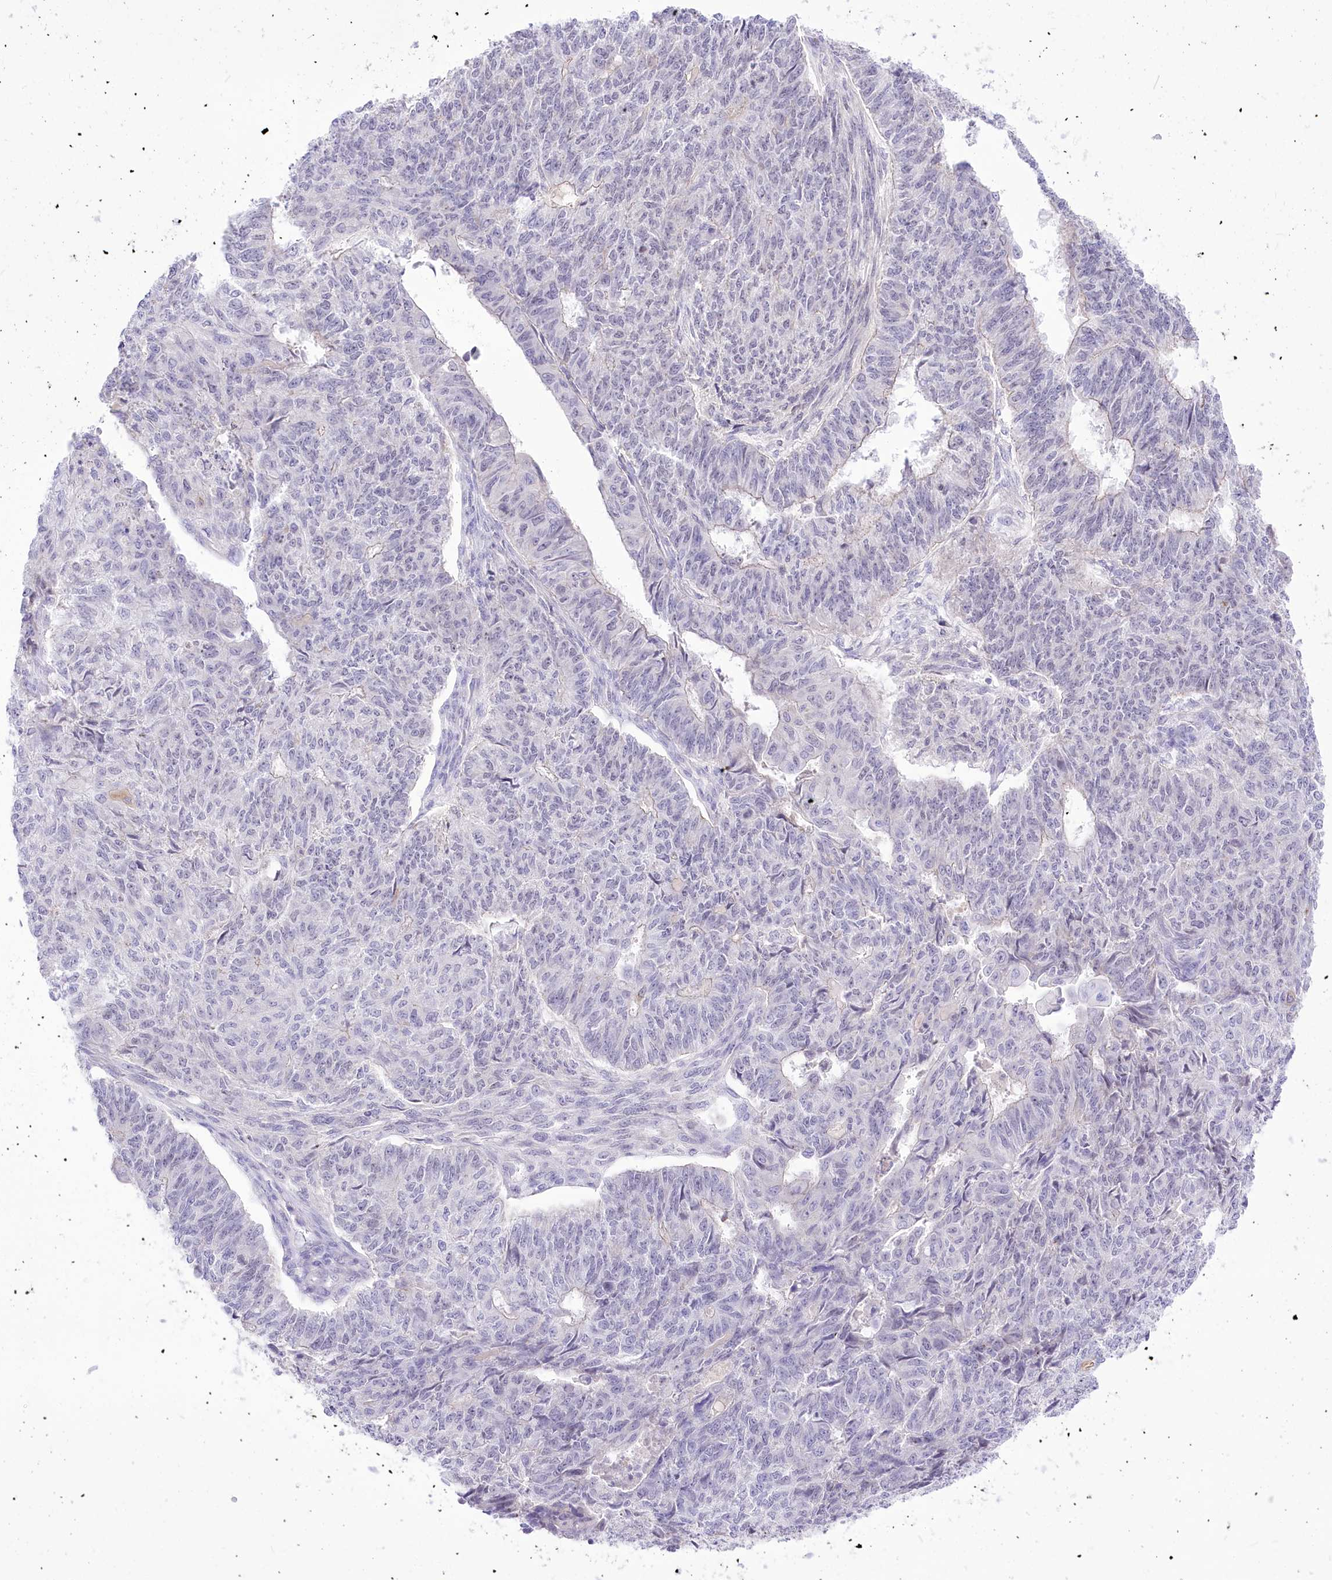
{"staining": {"intensity": "negative", "quantity": "none", "location": "none"}, "tissue": "endometrial cancer", "cell_type": "Tumor cells", "image_type": "cancer", "snomed": [{"axis": "morphology", "description": "Adenocarcinoma, NOS"}, {"axis": "topography", "description": "Endometrium"}], "caption": "Tumor cells show no significant protein positivity in adenocarcinoma (endometrial).", "gene": "HELT", "patient": {"sex": "female", "age": 32}}